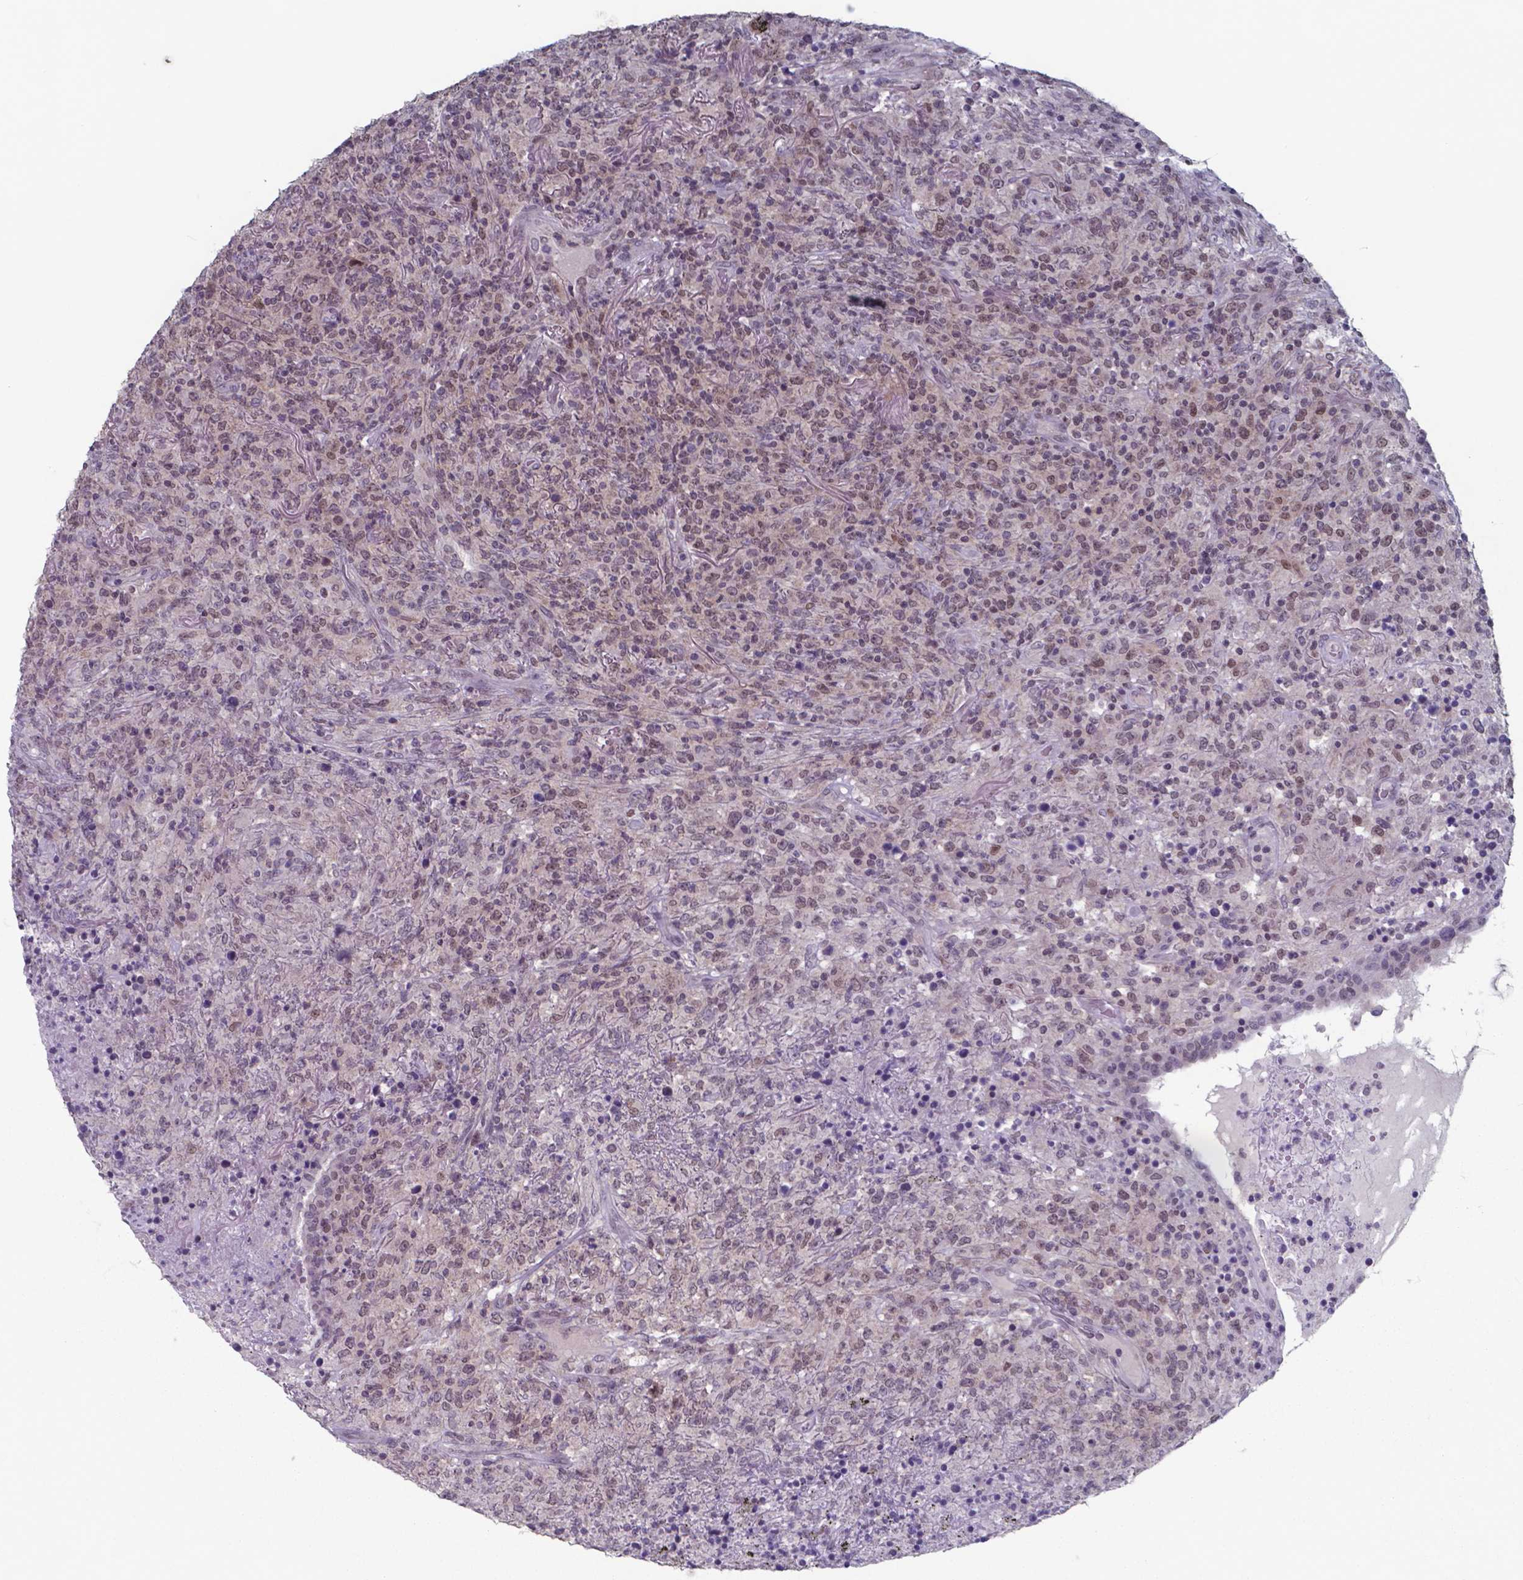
{"staining": {"intensity": "weak", "quantity": "25%-75%", "location": "nuclear"}, "tissue": "lymphoma", "cell_type": "Tumor cells", "image_type": "cancer", "snomed": [{"axis": "morphology", "description": "Malignant lymphoma, non-Hodgkin's type, High grade"}, {"axis": "topography", "description": "Lung"}], "caption": "High-power microscopy captured an IHC image of lymphoma, revealing weak nuclear positivity in about 25%-75% of tumor cells. (Stains: DAB in brown, nuclei in blue, Microscopy: brightfield microscopy at high magnification).", "gene": "TDP2", "patient": {"sex": "male", "age": 79}}